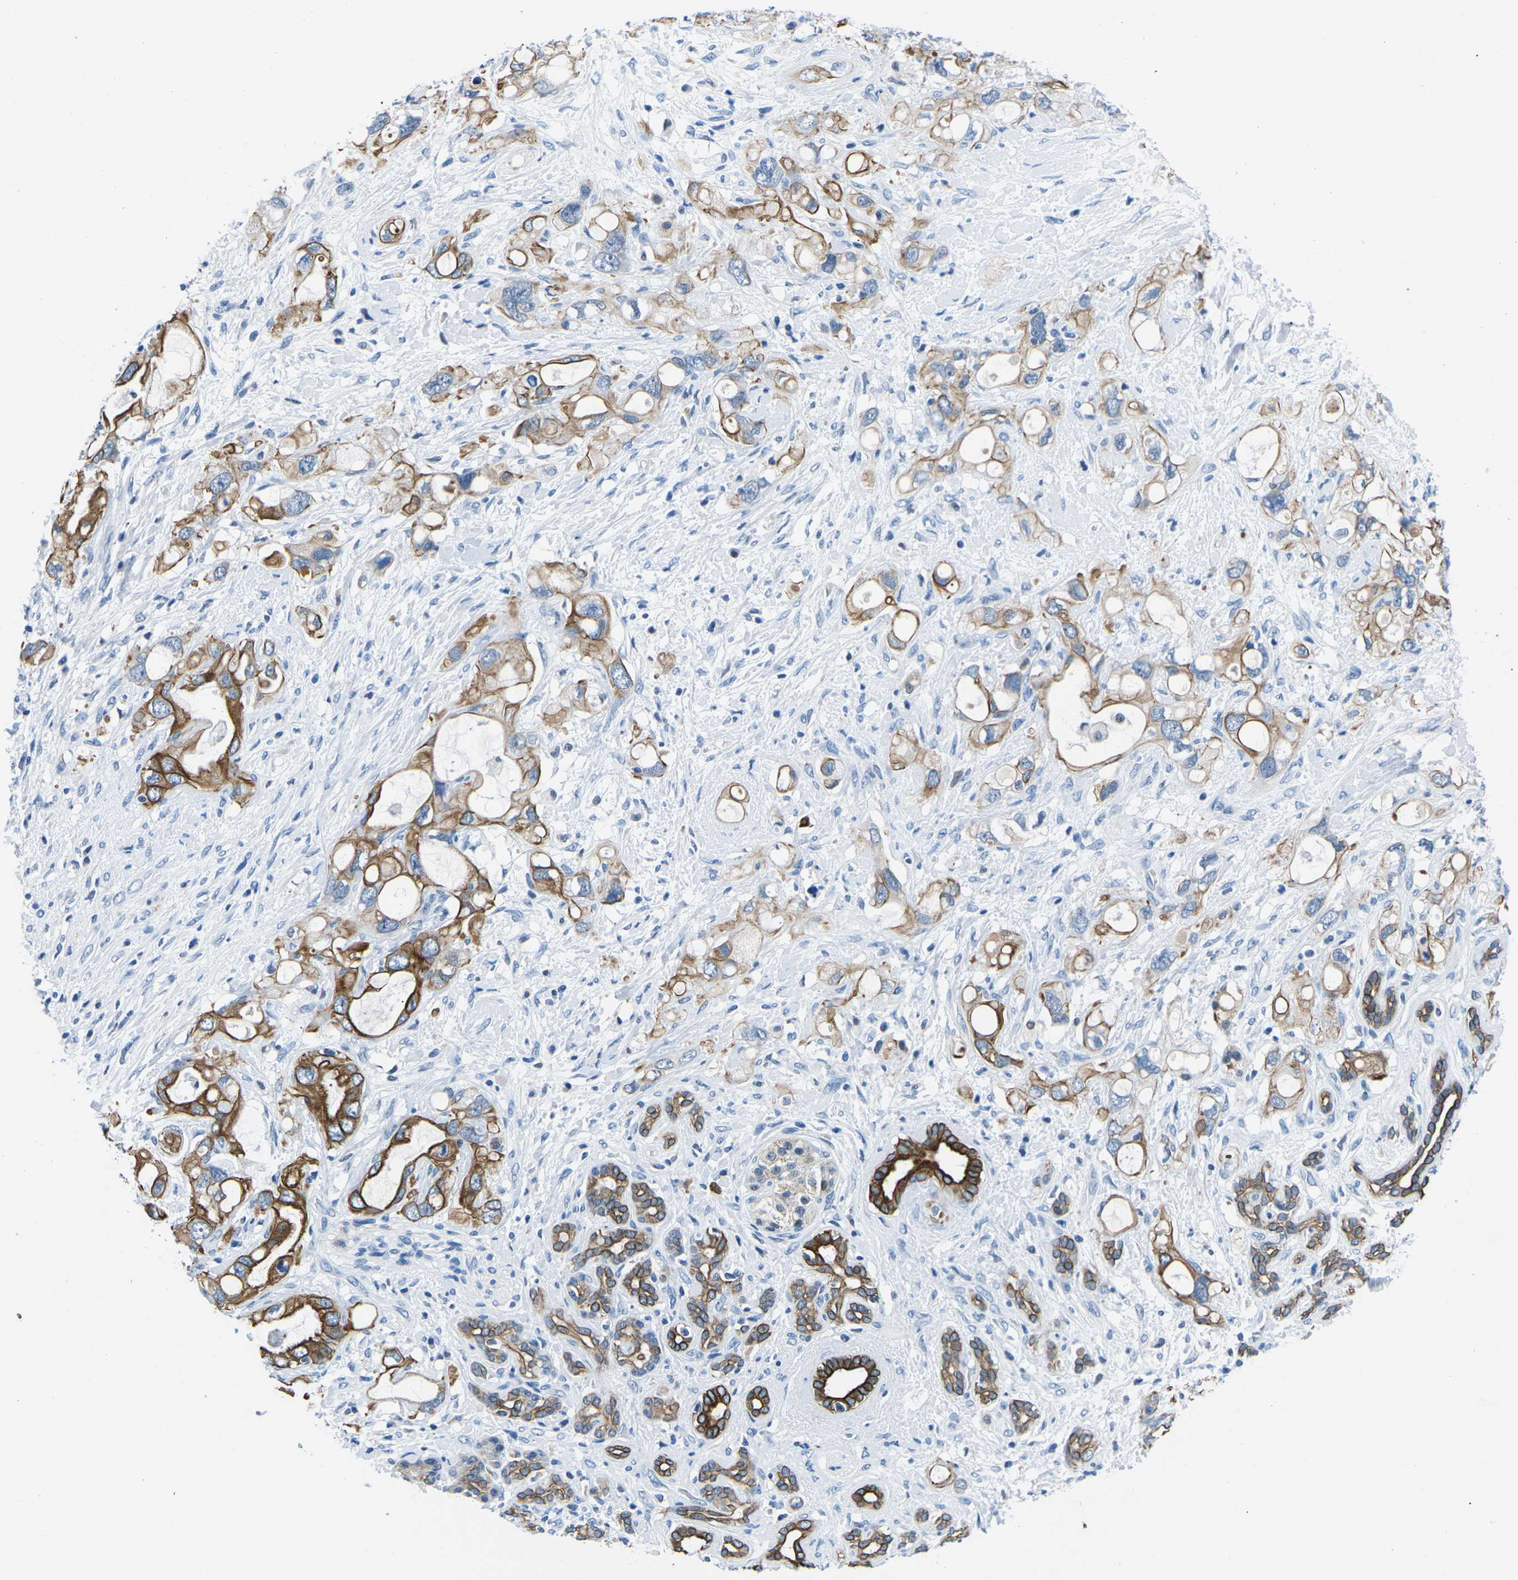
{"staining": {"intensity": "moderate", "quantity": ">75%", "location": "cytoplasmic/membranous"}, "tissue": "pancreatic cancer", "cell_type": "Tumor cells", "image_type": "cancer", "snomed": [{"axis": "morphology", "description": "Adenocarcinoma, NOS"}, {"axis": "topography", "description": "Pancreas"}], "caption": "Human pancreatic adenocarcinoma stained with a protein marker displays moderate staining in tumor cells.", "gene": "TM6SF1", "patient": {"sex": "female", "age": 56}}